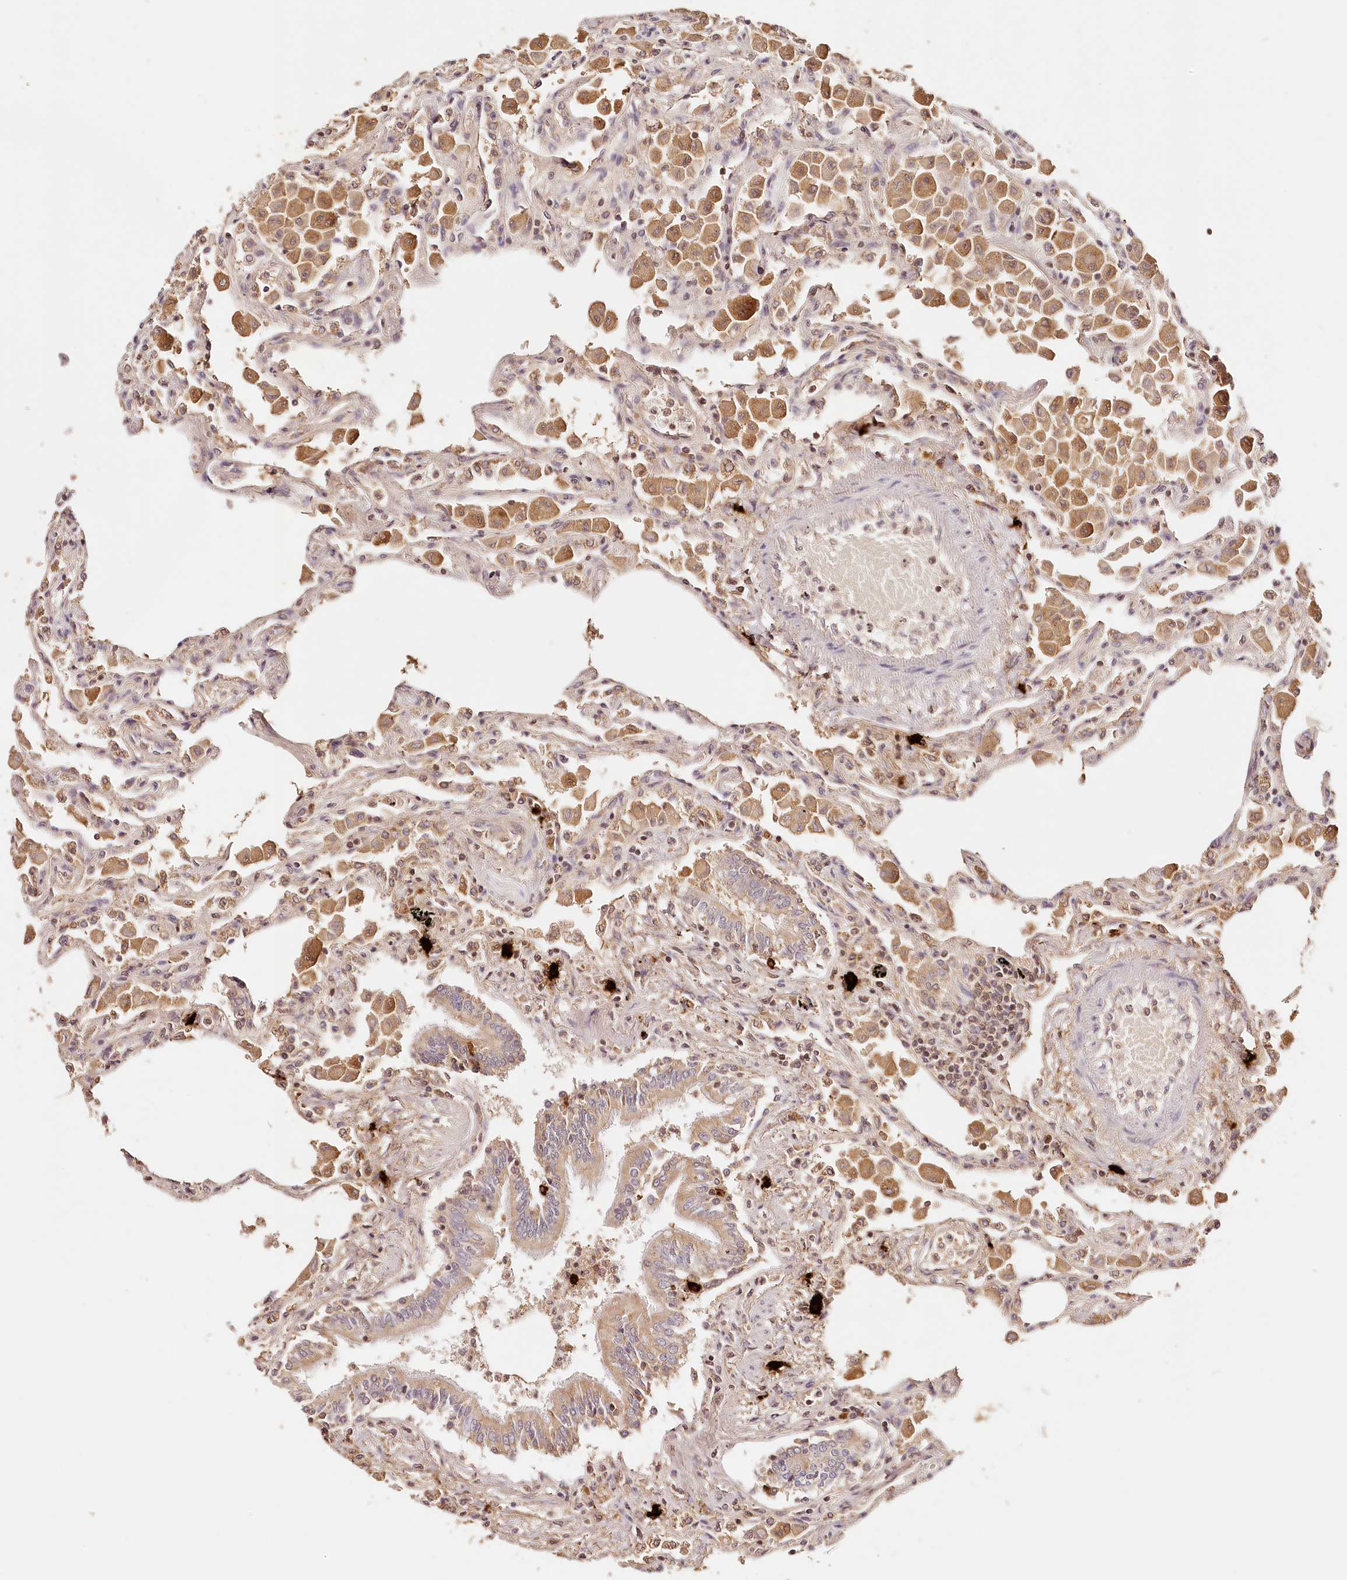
{"staining": {"intensity": "weak", "quantity": "25%-75%", "location": "cytoplasmic/membranous"}, "tissue": "lung", "cell_type": "Alveolar cells", "image_type": "normal", "snomed": [{"axis": "morphology", "description": "Normal tissue, NOS"}, {"axis": "topography", "description": "Bronchus"}, {"axis": "topography", "description": "Lung"}], "caption": "Immunohistochemical staining of normal lung displays 25%-75% levels of weak cytoplasmic/membranous protein staining in approximately 25%-75% of alveolar cells.", "gene": "SYNGR1", "patient": {"sex": "female", "age": 49}}